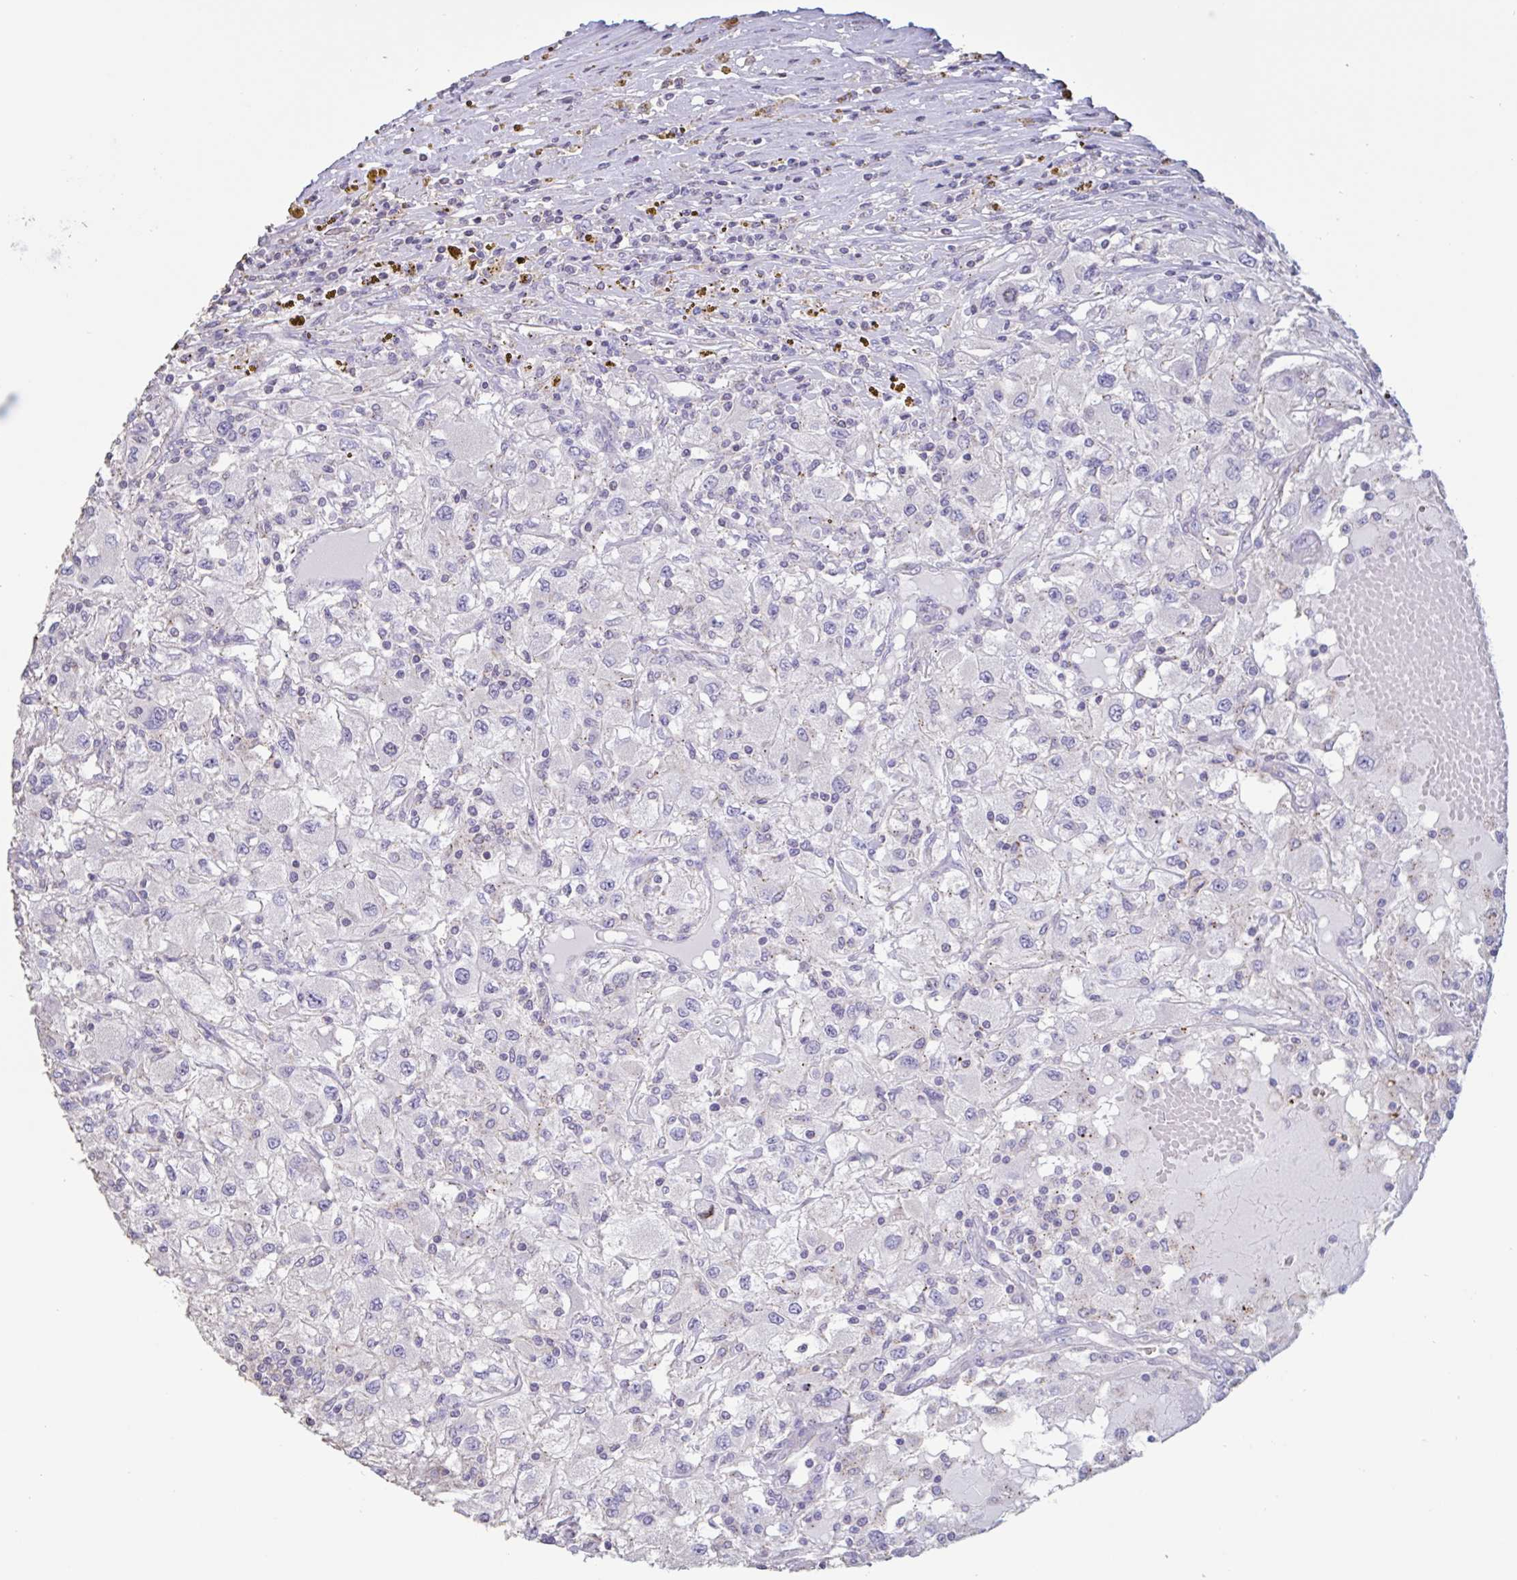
{"staining": {"intensity": "negative", "quantity": "none", "location": "none"}, "tissue": "renal cancer", "cell_type": "Tumor cells", "image_type": "cancer", "snomed": [{"axis": "morphology", "description": "Adenocarcinoma, NOS"}, {"axis": "topography", "description": "Kidney"}], "caption": "A high-resolution photomicrograph shows IHC staining of adenocarcinoma (renal), which exhibits no significant expression in tumor cells.", "gene": "CHMP5", "patient": {"sex": "female", "age": 67}}